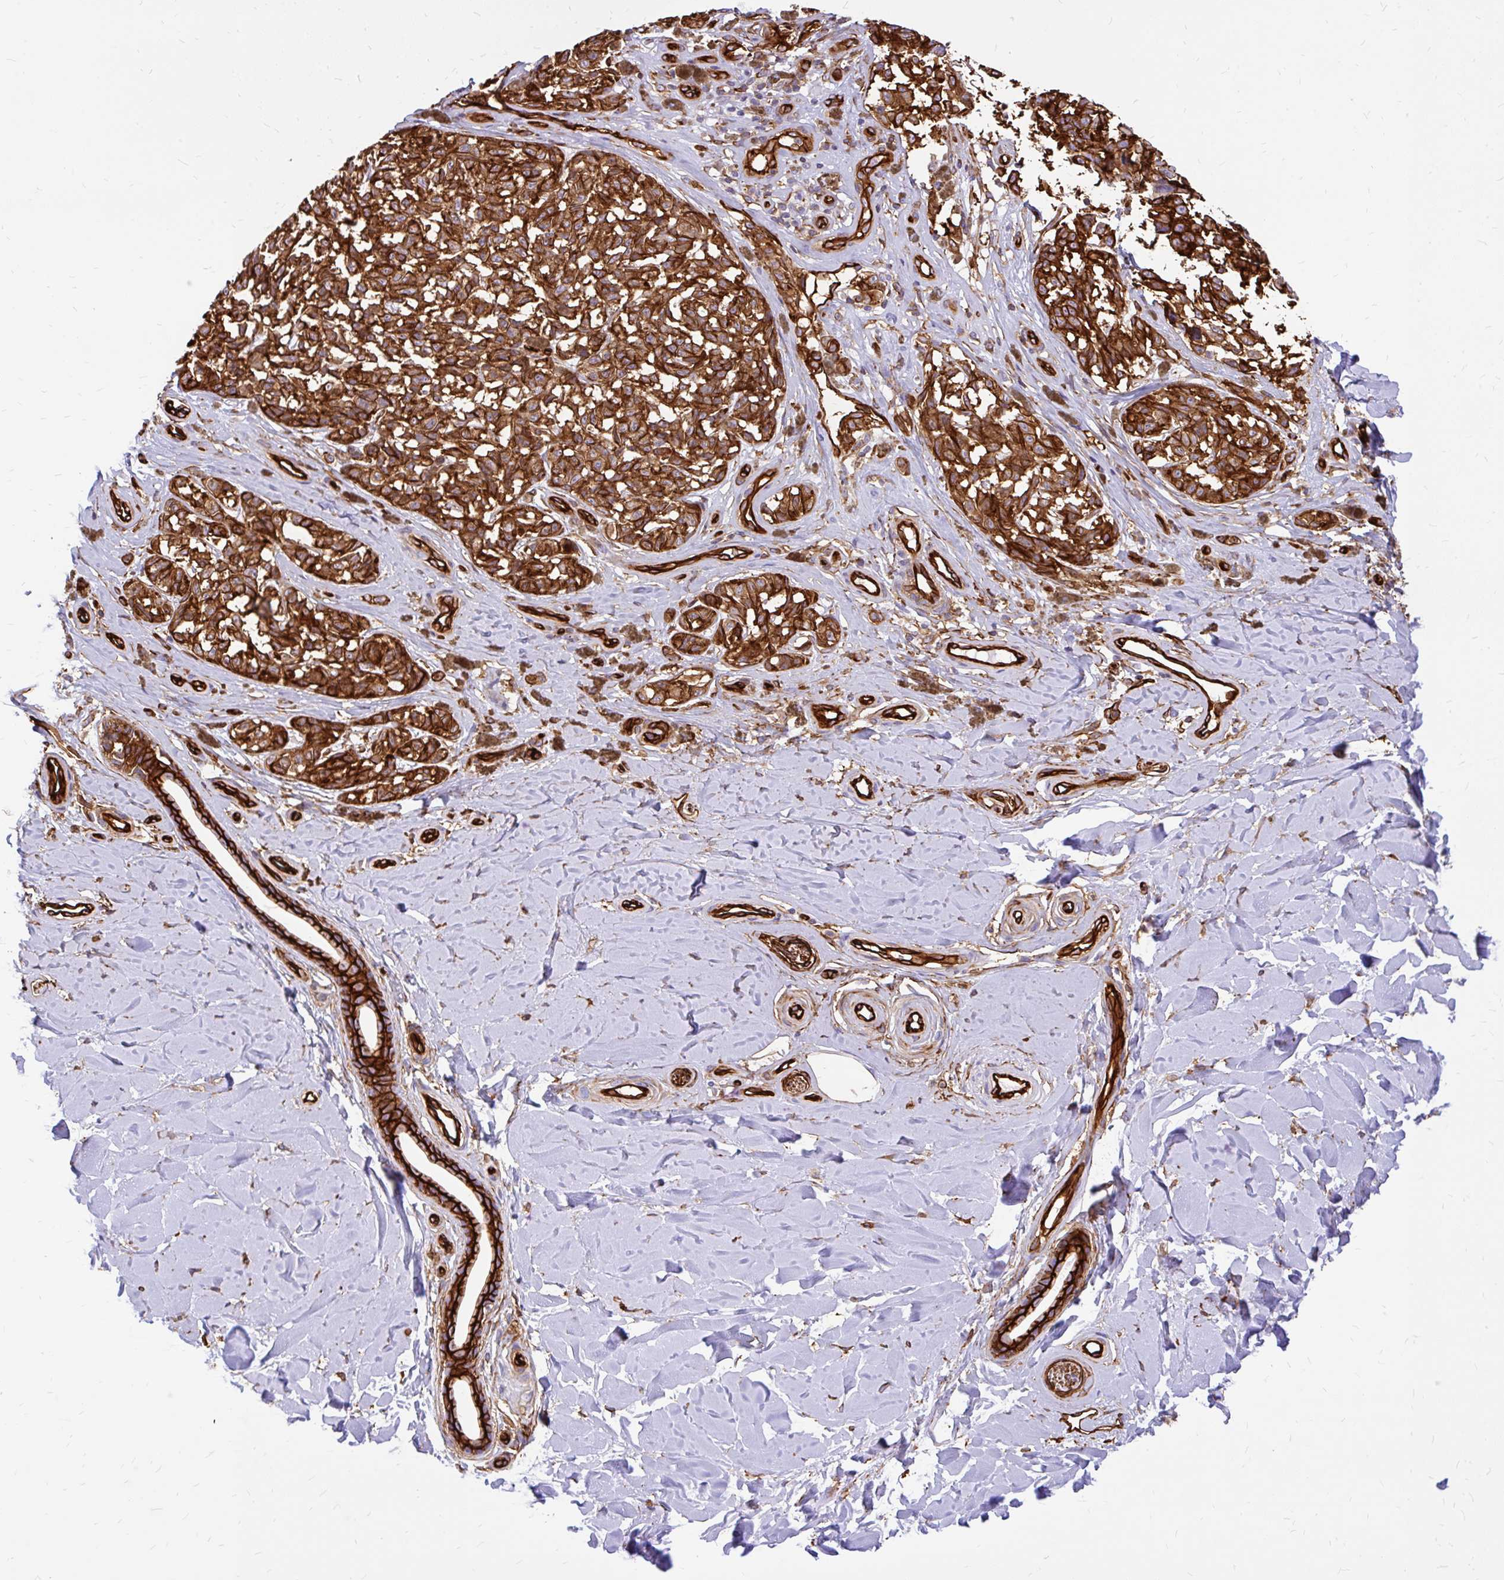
{"staining": {"intensity": "strong", "quantity": ">75%", "location": "cytoplasmic/membranous"}, "tissue": "melanoma", "cell_type": "Tumor cells", "image_type": "cancer", "snomed": [{"axis": "morphology", "description": "Malignant melanoma, NOS"}, {"axis": "topography", "description": "Skin"}], "caption": "High-magnification brightfield microscopy of malignant melanoma stained with DAB (brown) and counterstained with hematoxylin (blue). tumor cells exhibit strong cytoplasmic/membranous positivity is appreciated in approximately>75% of cells.", "gene": "MAP1LC3B", "patient": {"sex": "female", "age": 65}}